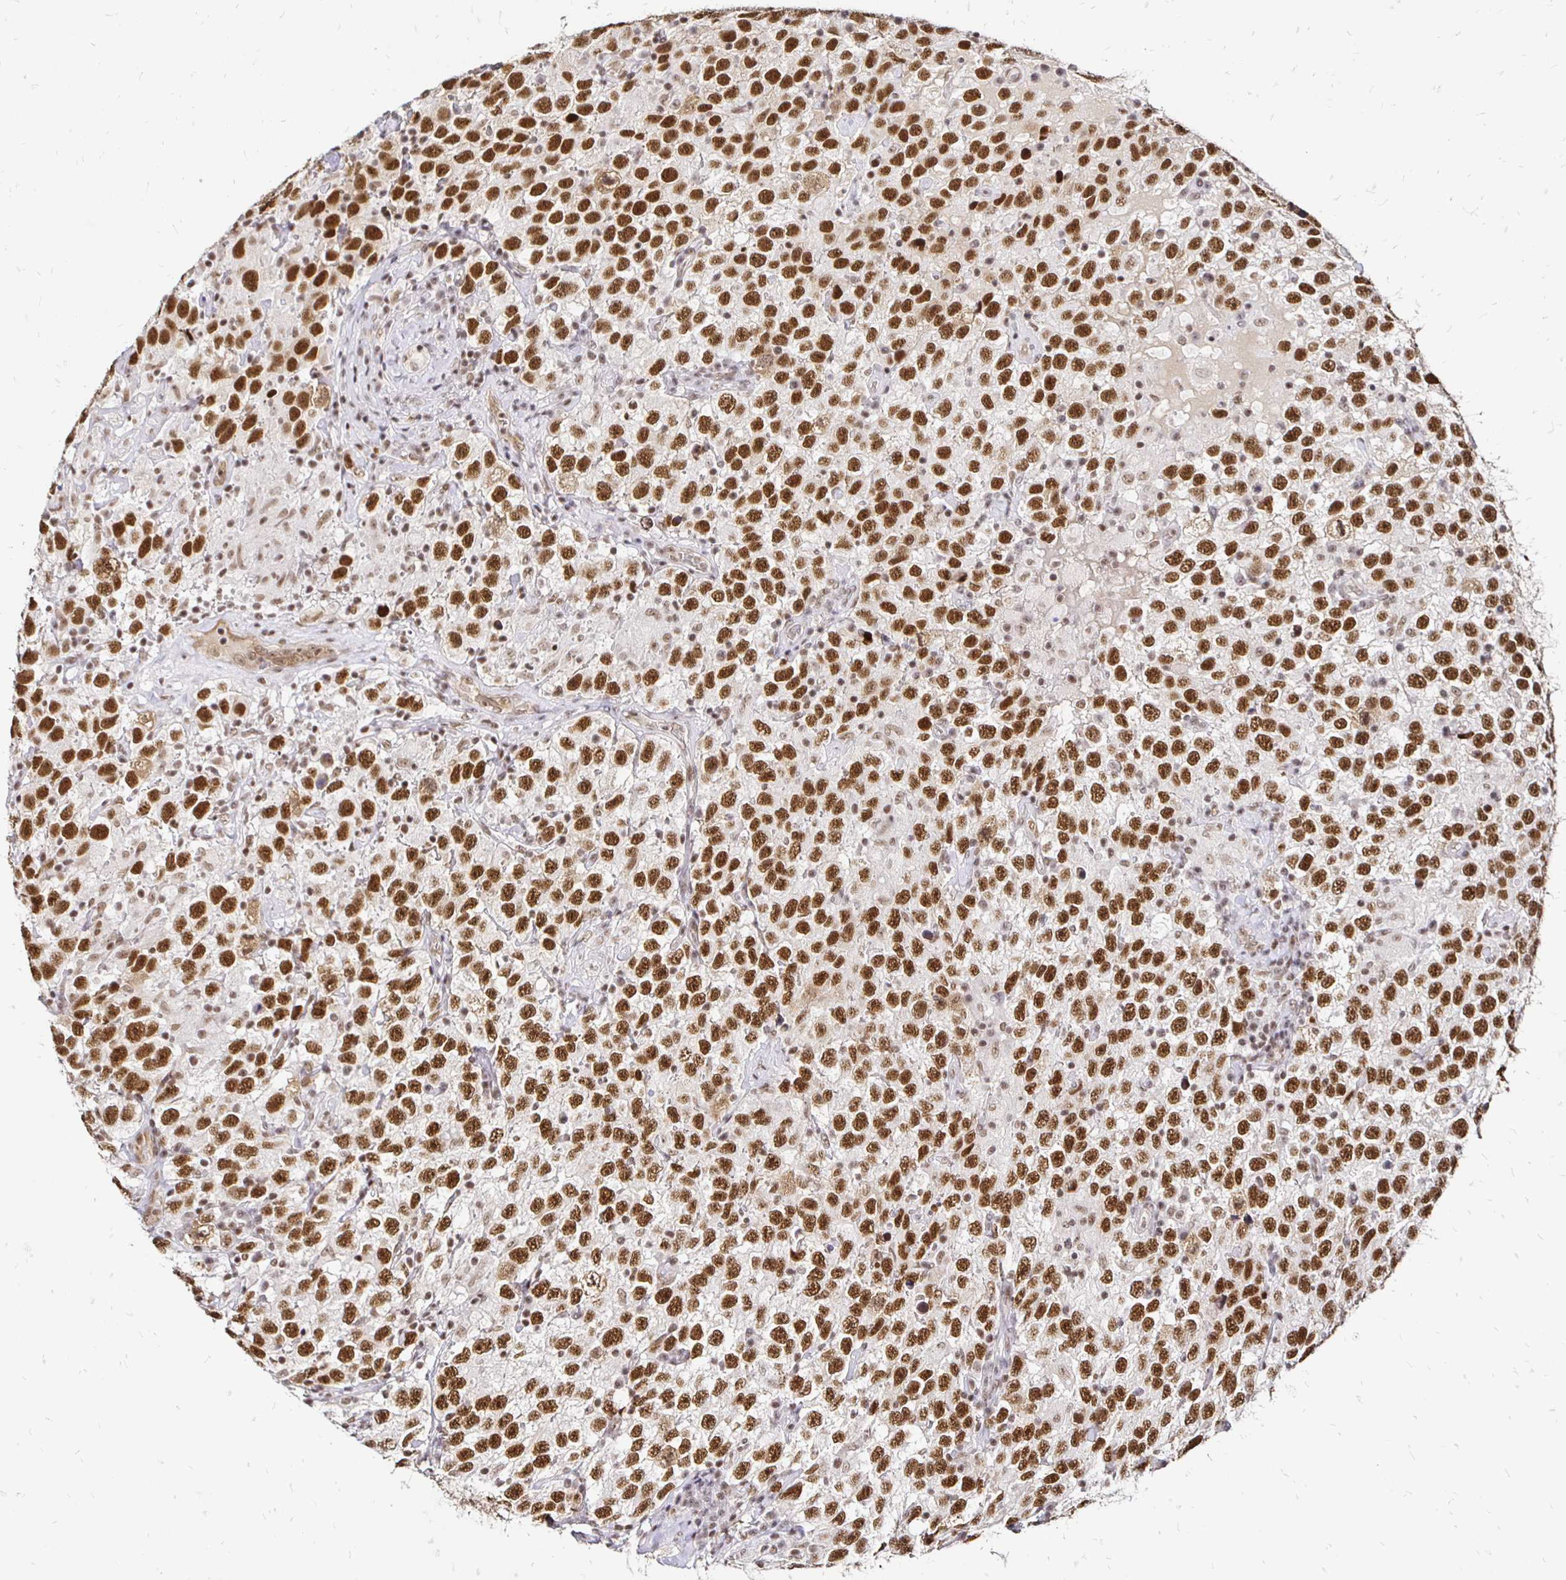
{"staining": {"intensity": "strong", "quantity": ">75%", "location": "nuclear"}, "tissue": "testis cancer", "cell_type": "Tumor cells", "image_type": "cancer", "snomed": [{"axis": "morphology", "description": "Seminoma, NOS"}, {"axis": "topography", "description": "Testis"}], "caption": "A photomicrograph of human seminoma (testis) stained for a protein demonstrates strong nuclear brown staining in tumor cells.", "gene": "SIN3A", "patient": {"sex": "male", "age": 41}}